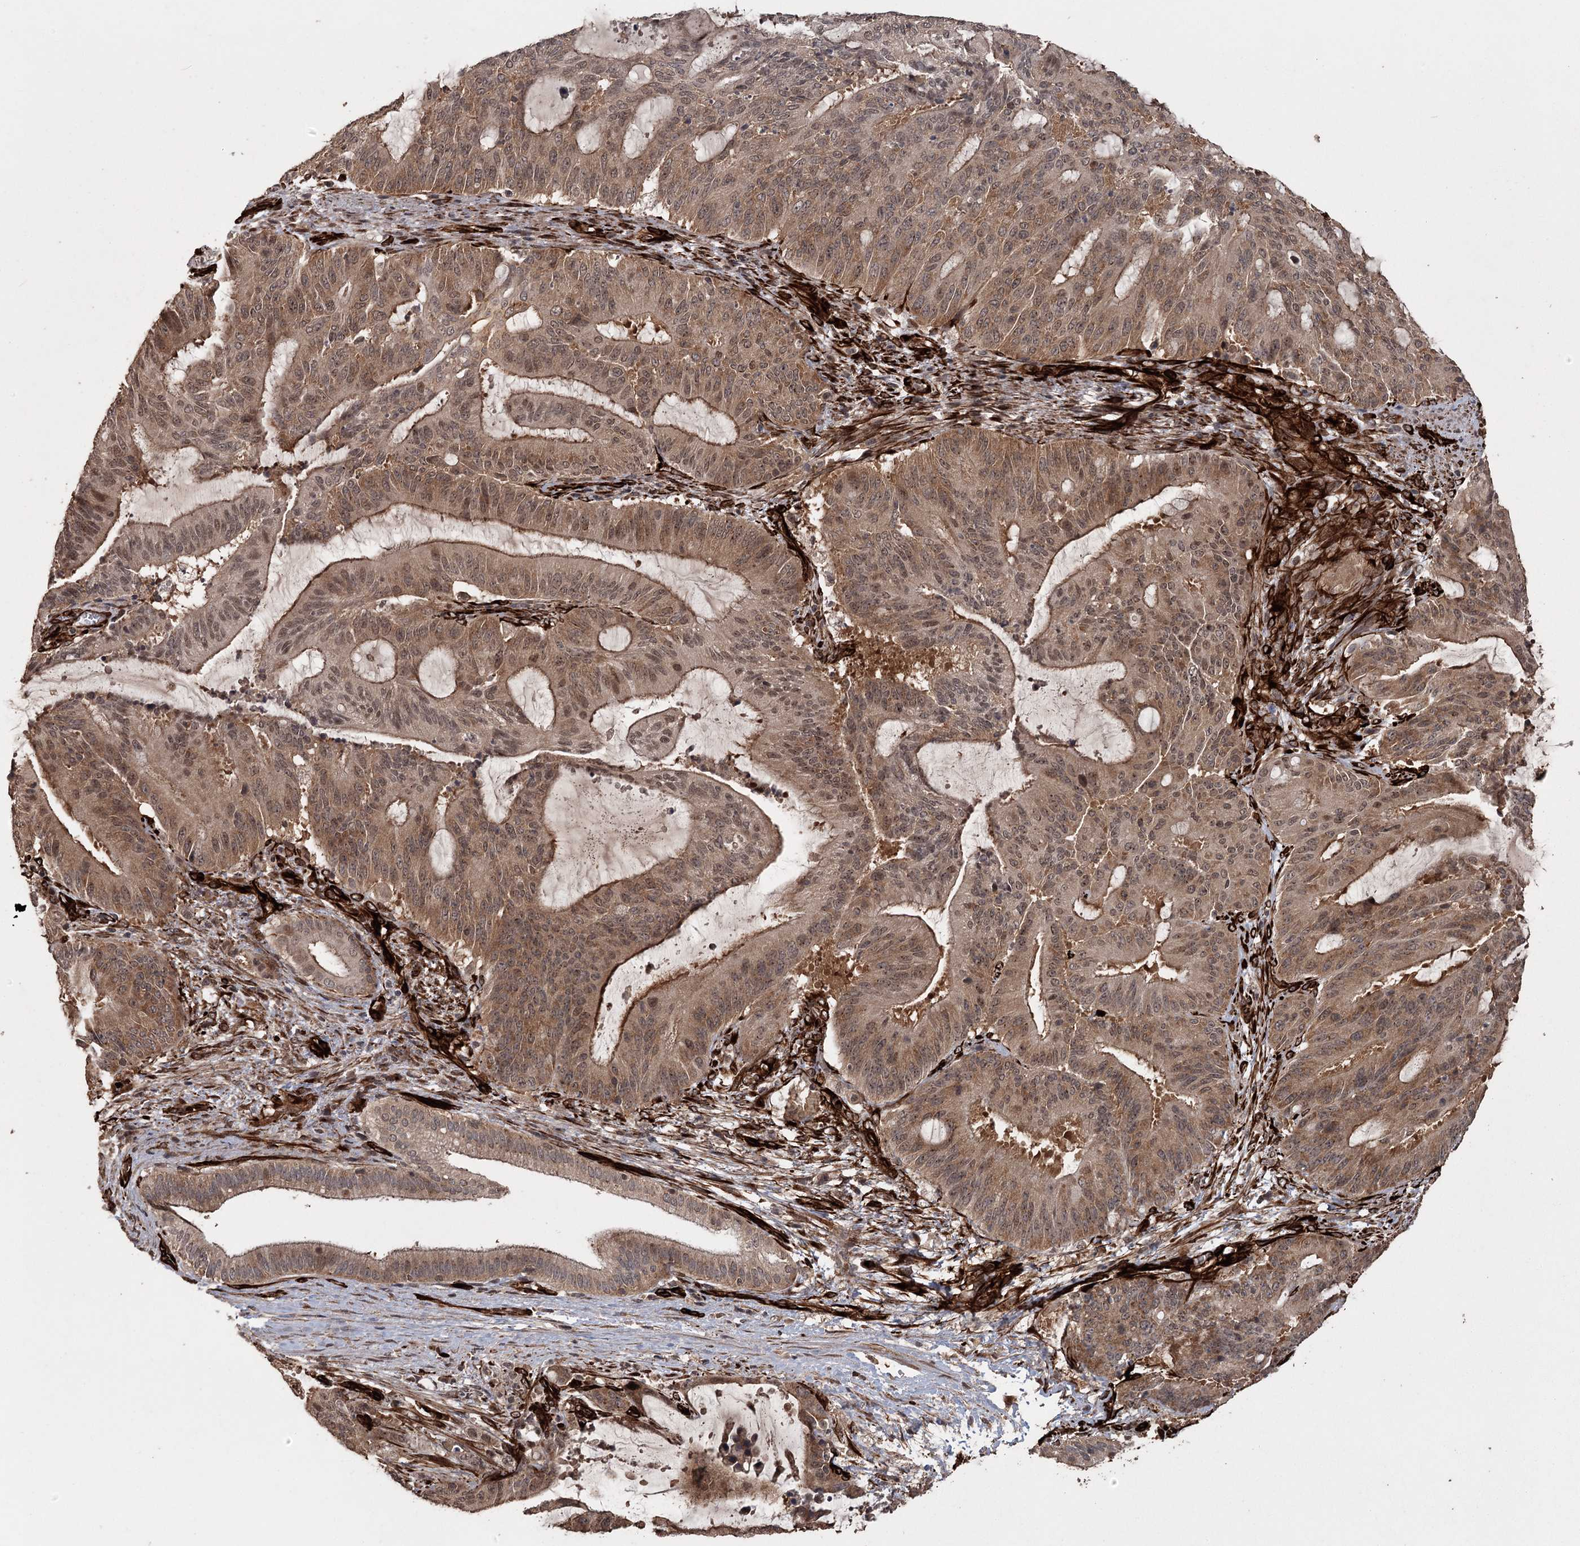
{"staining": {"intensity": "moderate", "quantity": ">75%", "location": "cytoplasmic/membranous,nuclear"}, "tissue": "liver cancer", "cell_type": "Tumor cells", "image_type": "cancer", "snomed": [{"axis": "morphology", "description": "Normal tissue, NOS"}, {"axis": "morphology", "description": "Cholangiocarcinoma"}, {"axis": "topography", "description": "Liver"}, {"axis": "topography", "description": "Peripheral nerve tissue"}], "caption": "This histopathology image displays liver cancer stained with IHC to label a protein in brown. The cytoplasmic/membranous and nuclear of tumor cells show moderate positivity for the protein. Nuclei are counter-stained blue.", "gene": "RPAP3", "patient": {"sex": "female", "age": 73}}